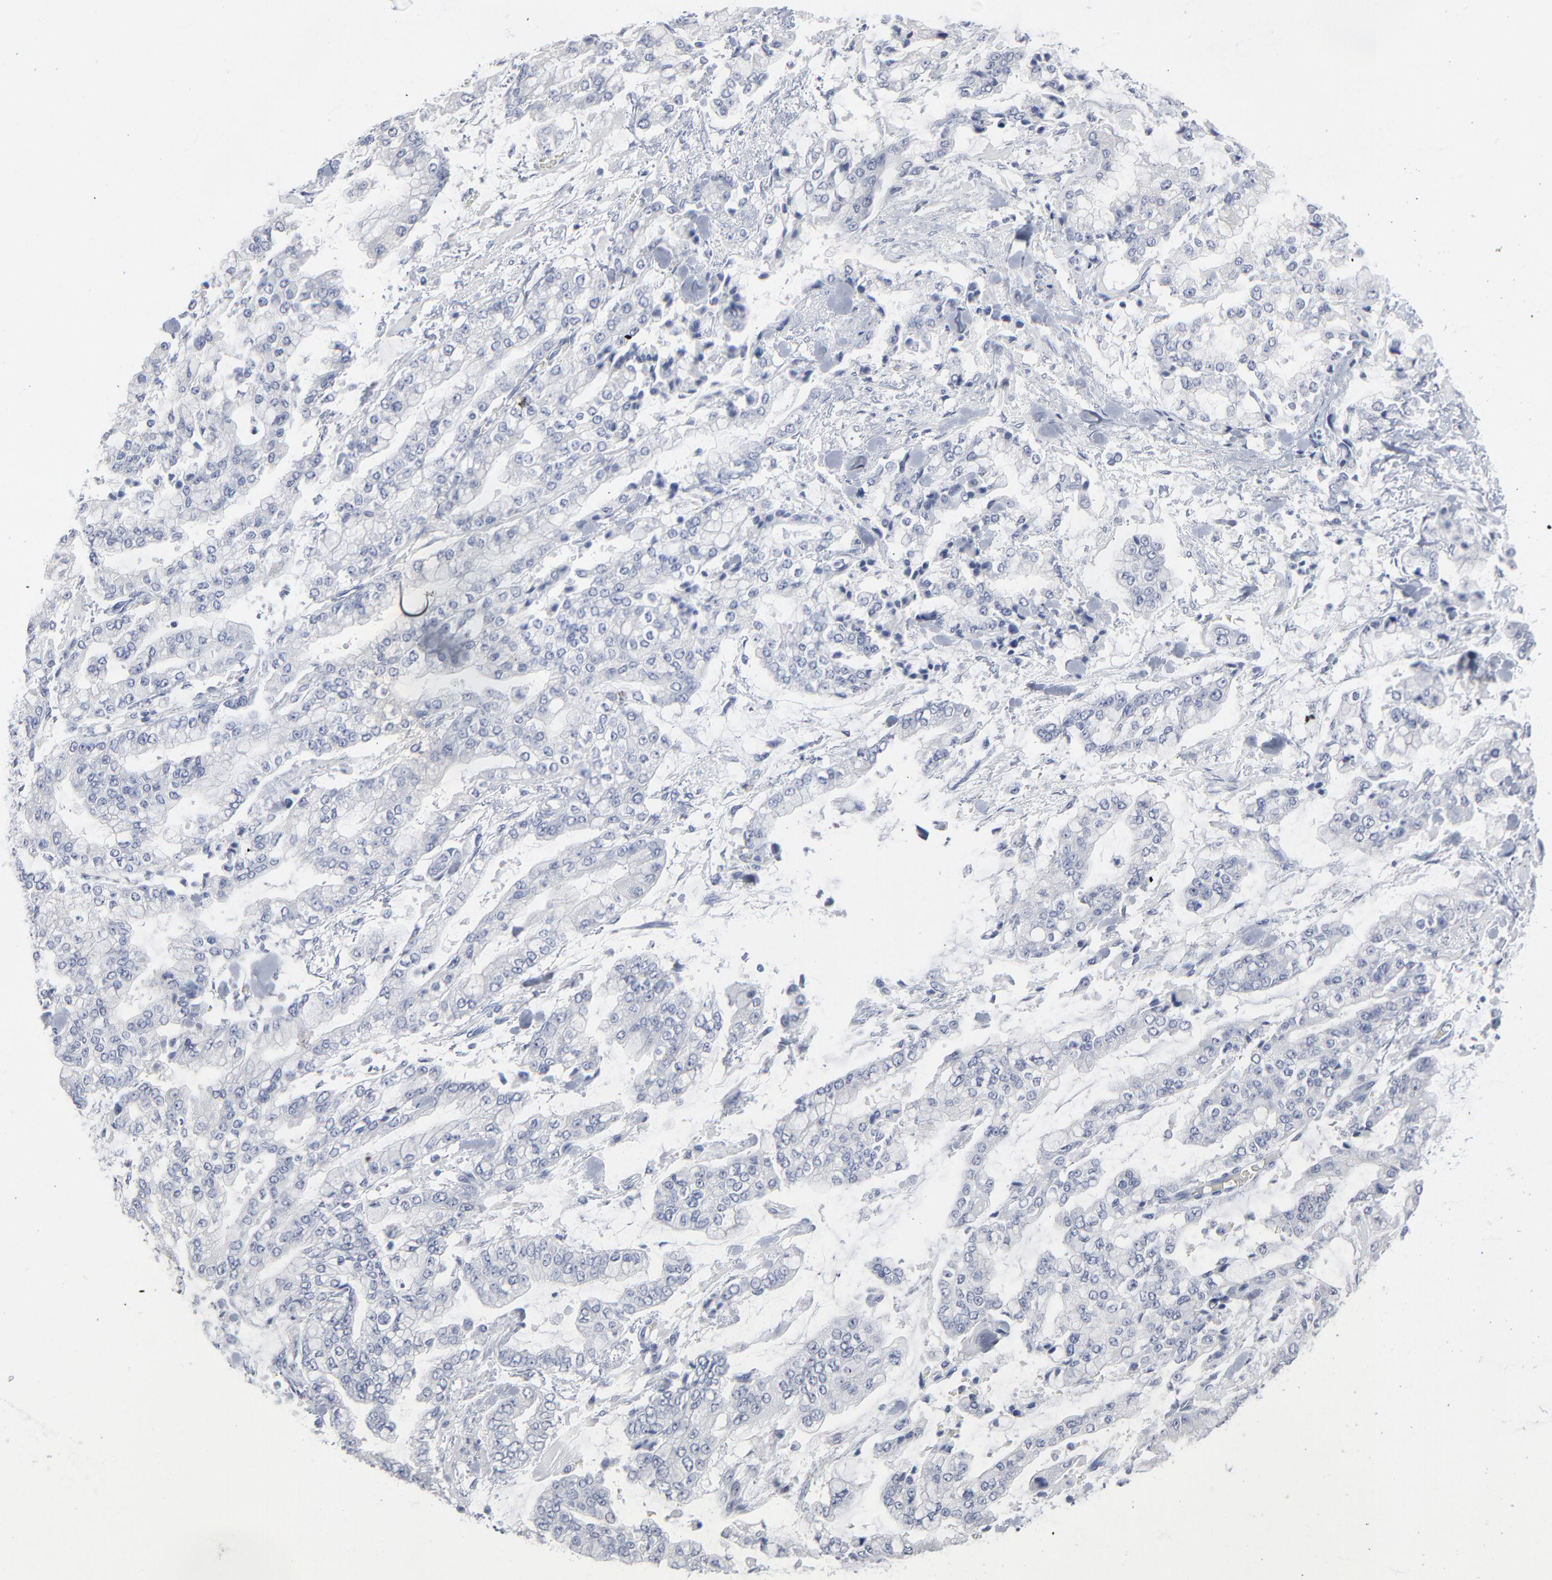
{"staining": {"intensity": "negative", "quantity": "none", "location": "none"}, "tissue": "stomach cancer", "cell_type": "Tumor cells", "image_type": "cancer", "snomed": [{"axis": "morphology", "description": "Normal tissue, NOS"}, {"axis": "morphology", "description": "Adenocarcinoma, NOS"}, {"axis": "topography", "description": "Stomach, upper"}, {"axis": "topography", "description": "Stomach"}], "caption": "The histopathology image exhibits no significant expression in tumor cells of stomach cancer.", "gene": "PAGE1", "patient": {"sex": "male", "age": 76}}